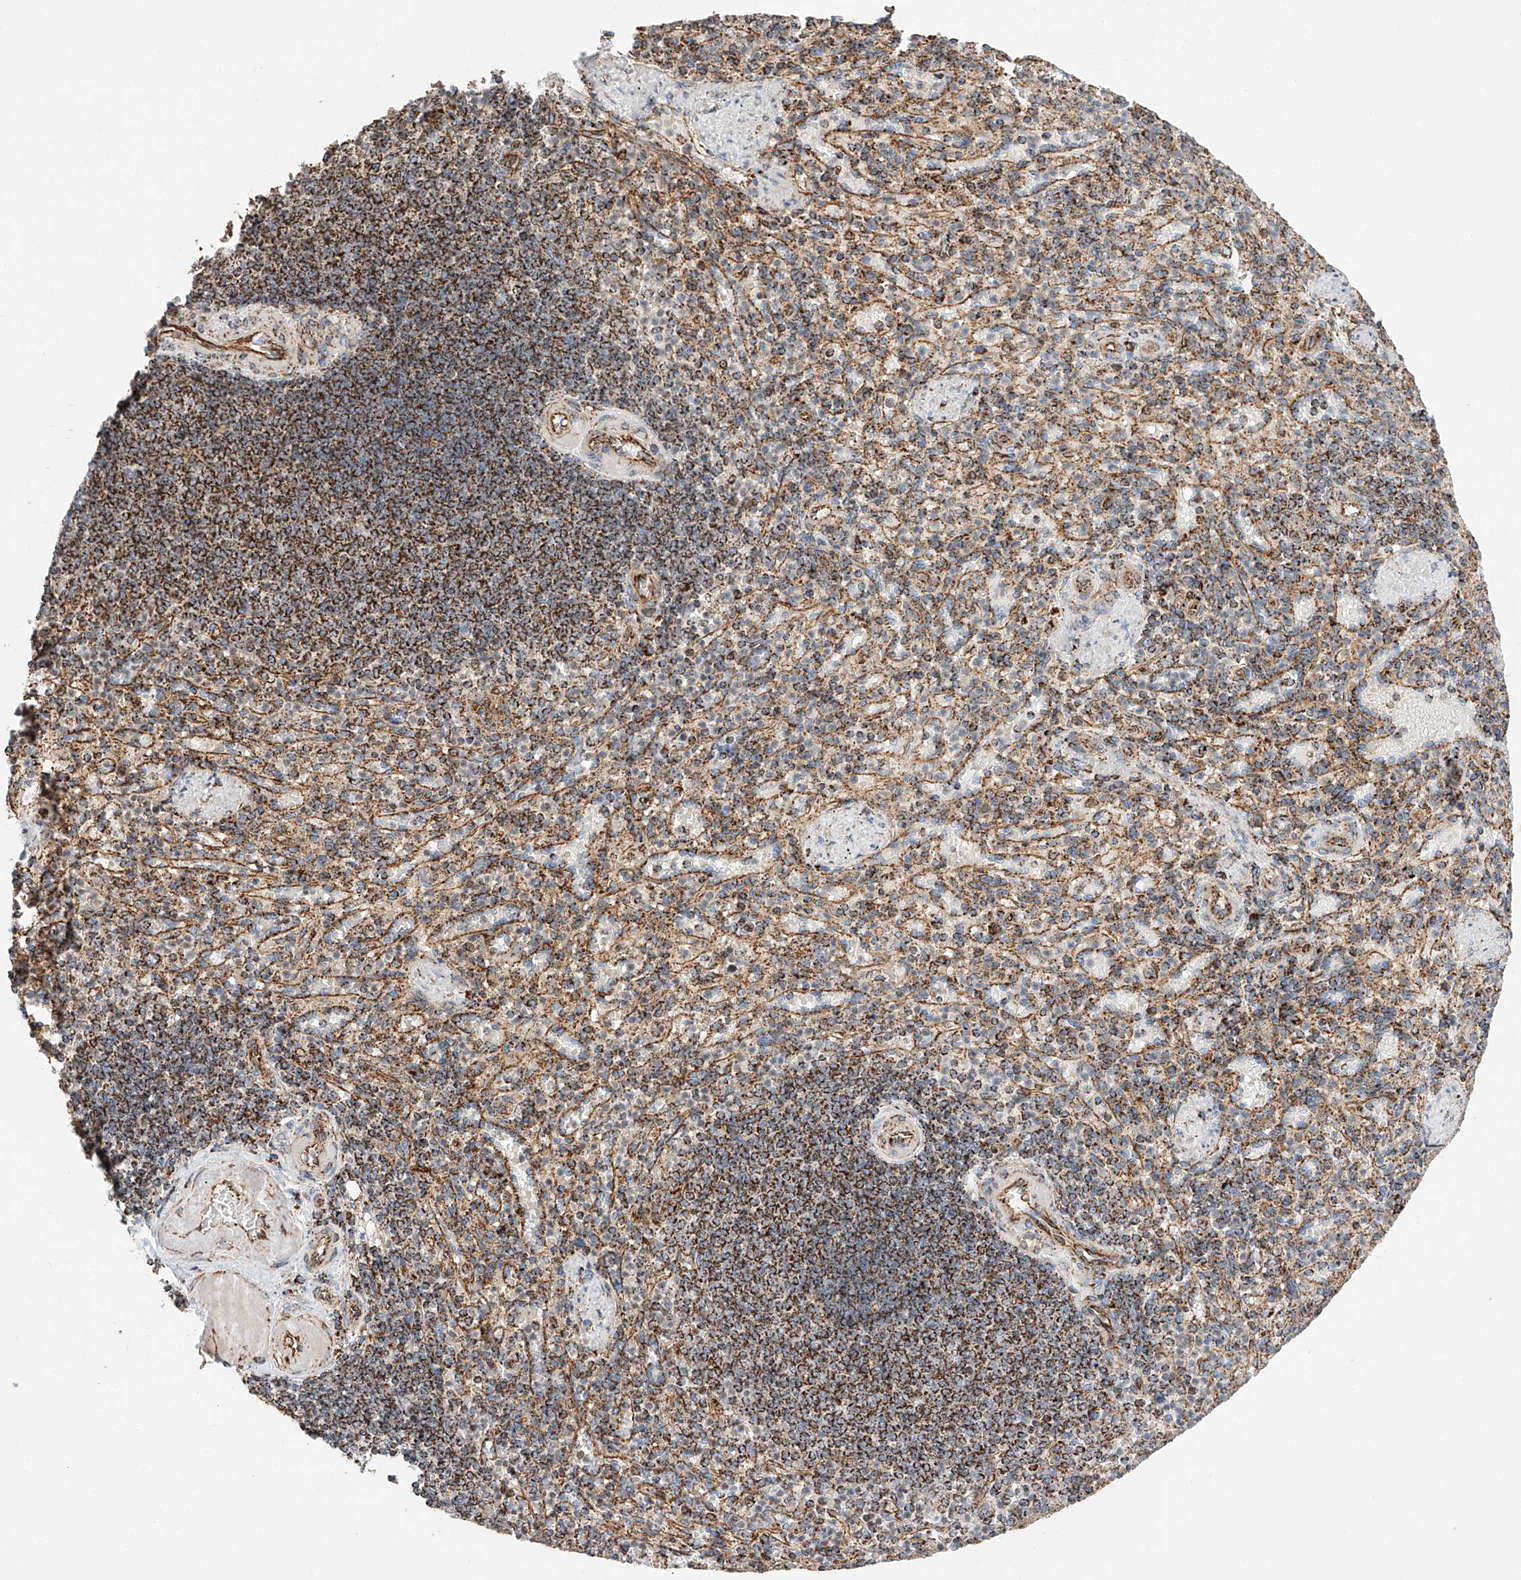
{"staining": {"intensity": "moderate", "quantity": "25%-75%", "location": "cytoplasmic/membranous"}, "tissue": "spleen", "cell_type": "Cells in red pulp", "image_type": "normal", "snomed": [{"axis": "morphology", "description": "Normal tissue, NOS"}, {"axis": "topography", "description": "Spleen"}], "caption": "IHC photomicrograph of unremarkable spleen stained for a protein (brown), which exhibits medium levels of moderate cytoplasmic/membranous staining in approximately 25%-75% of cells in red pulp.", "gene": "NDUFV3", "patient": {"sex": "female", "age": 74}}